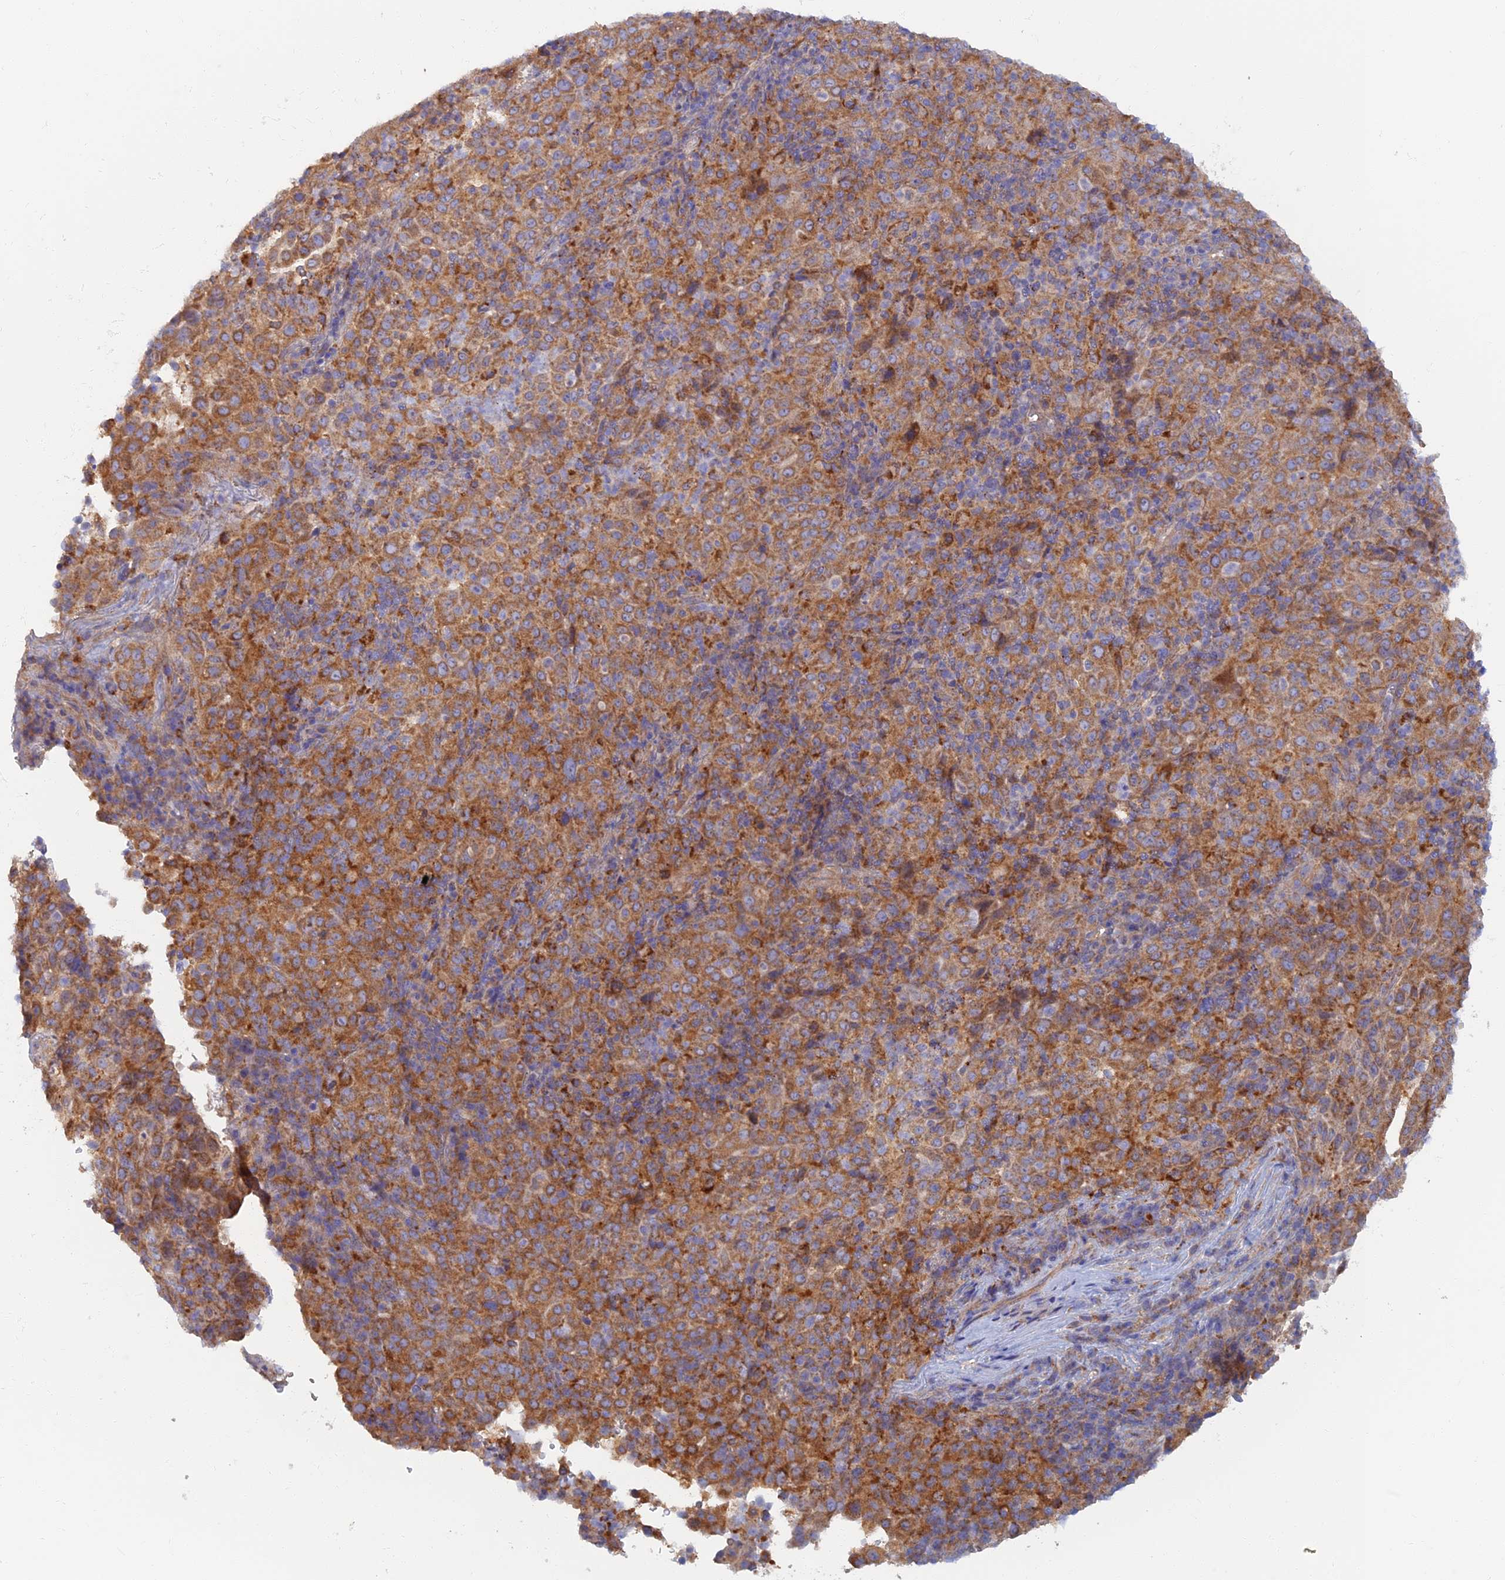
{"staining": {"intensity": "moderate", "quantity": ">75%", "location": "cytoplasmic/membranous"}, "tissue": "pancreatic cancer", "cell_type": "Tumor cells", "image_type": "cancer", "snomed": [{"axis": "morphology", "description": "Adenocarcinoma, NOS"}, {"axis": "topography", "description": "Pancreas"}], "caption": "Immunohistochemical staining of adenocarcinoma (pancreatic) demonstrates medium levels of moderate cytoplasmic/membranous expression in approximately >75% of tumor cells.", "gene": "TMEM44", "patient": {"sex": "male", "age": 63}}